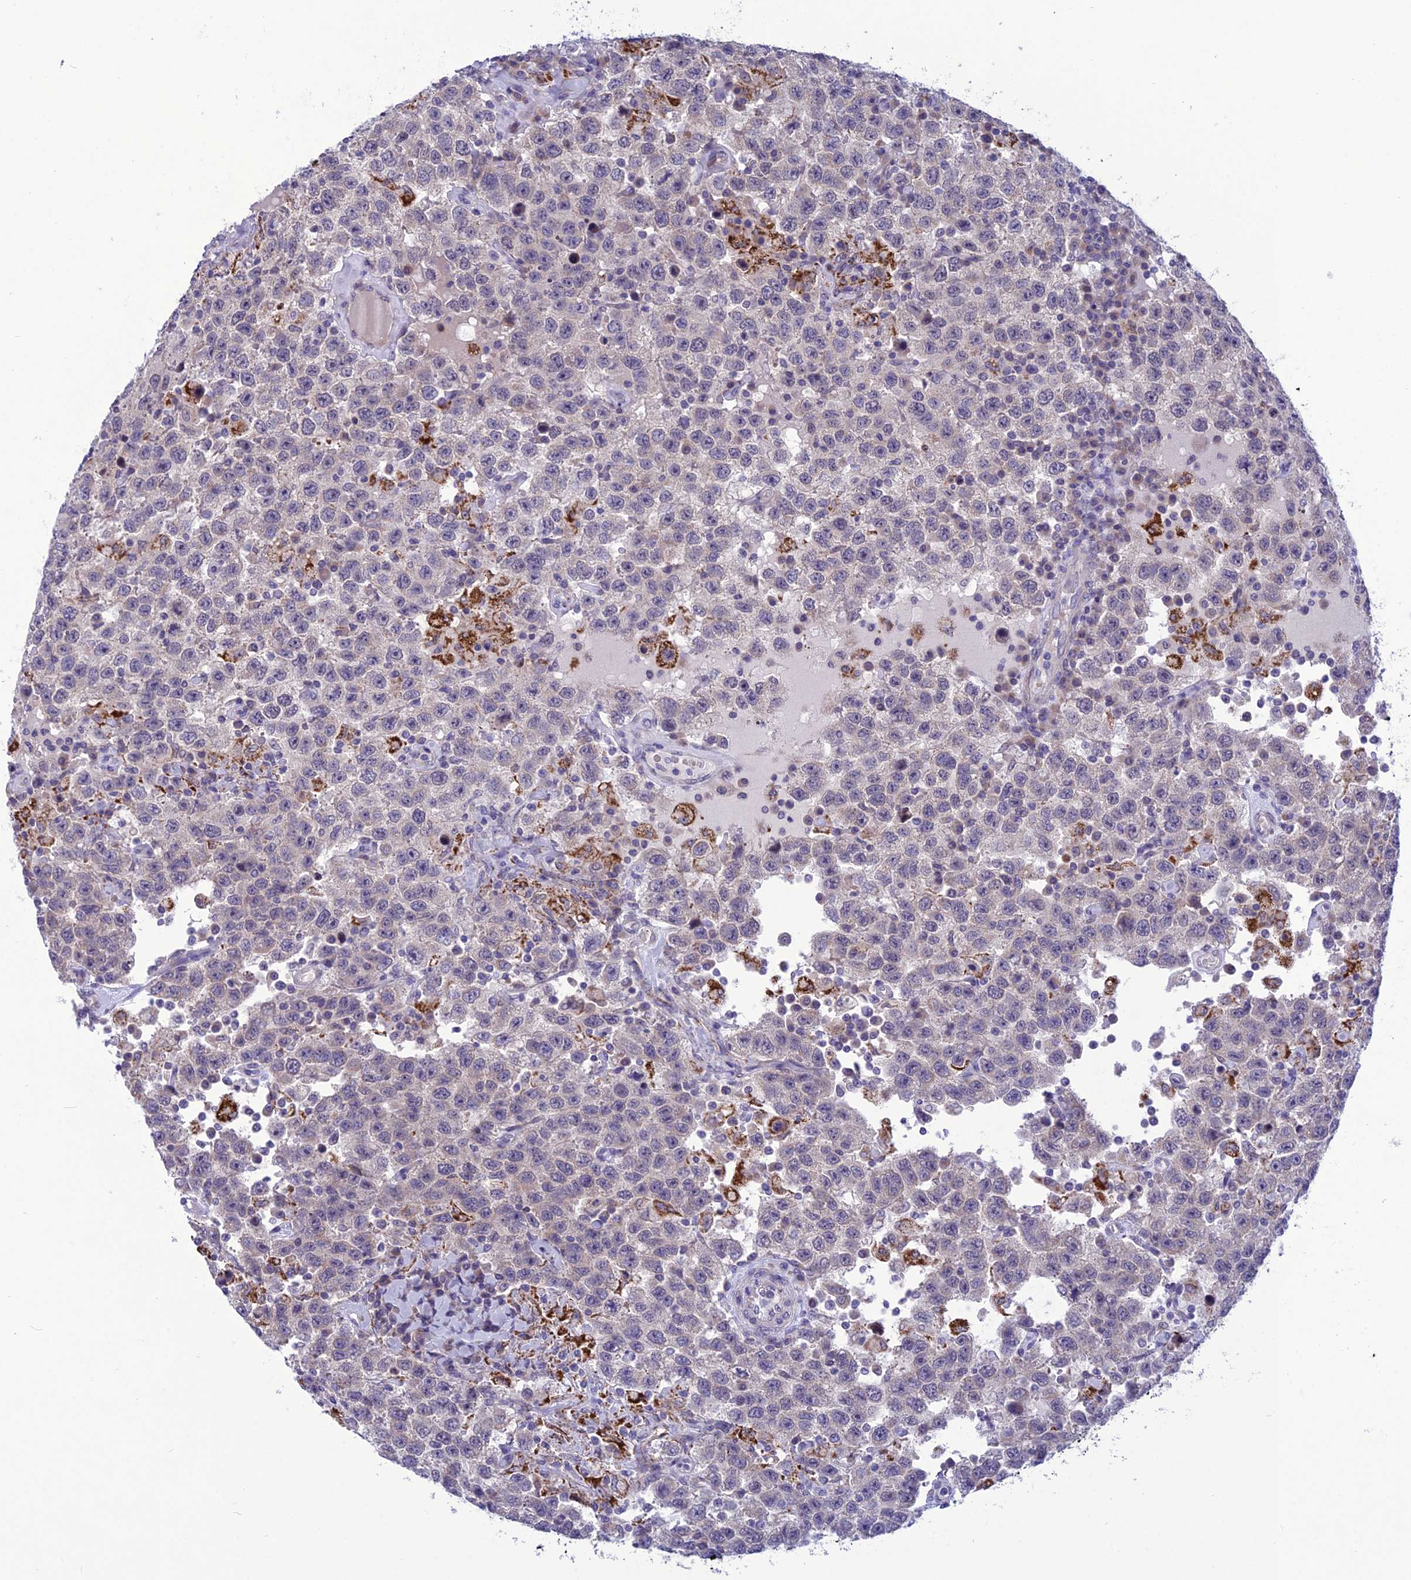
{"staining": {"intensity": "negative", "quantity": "none", "location": "none"}, "tissue": "testis cancer", "cell_type": "Tumor cells", "image_type": "cancer", "snomed": [{"axis": "morphology", "description": "Seminoma, NOS"}, {"axis": "topography", "description": "Testis"}], "caption": "High magnification brightfield microscopy of testis cancer stained with DAB (brown) and counterstained with hematoxylin (blue): tumor cells show no significant staining.", "gene": "PSMF1", "patient": {"sex": "male", "age": 41}}